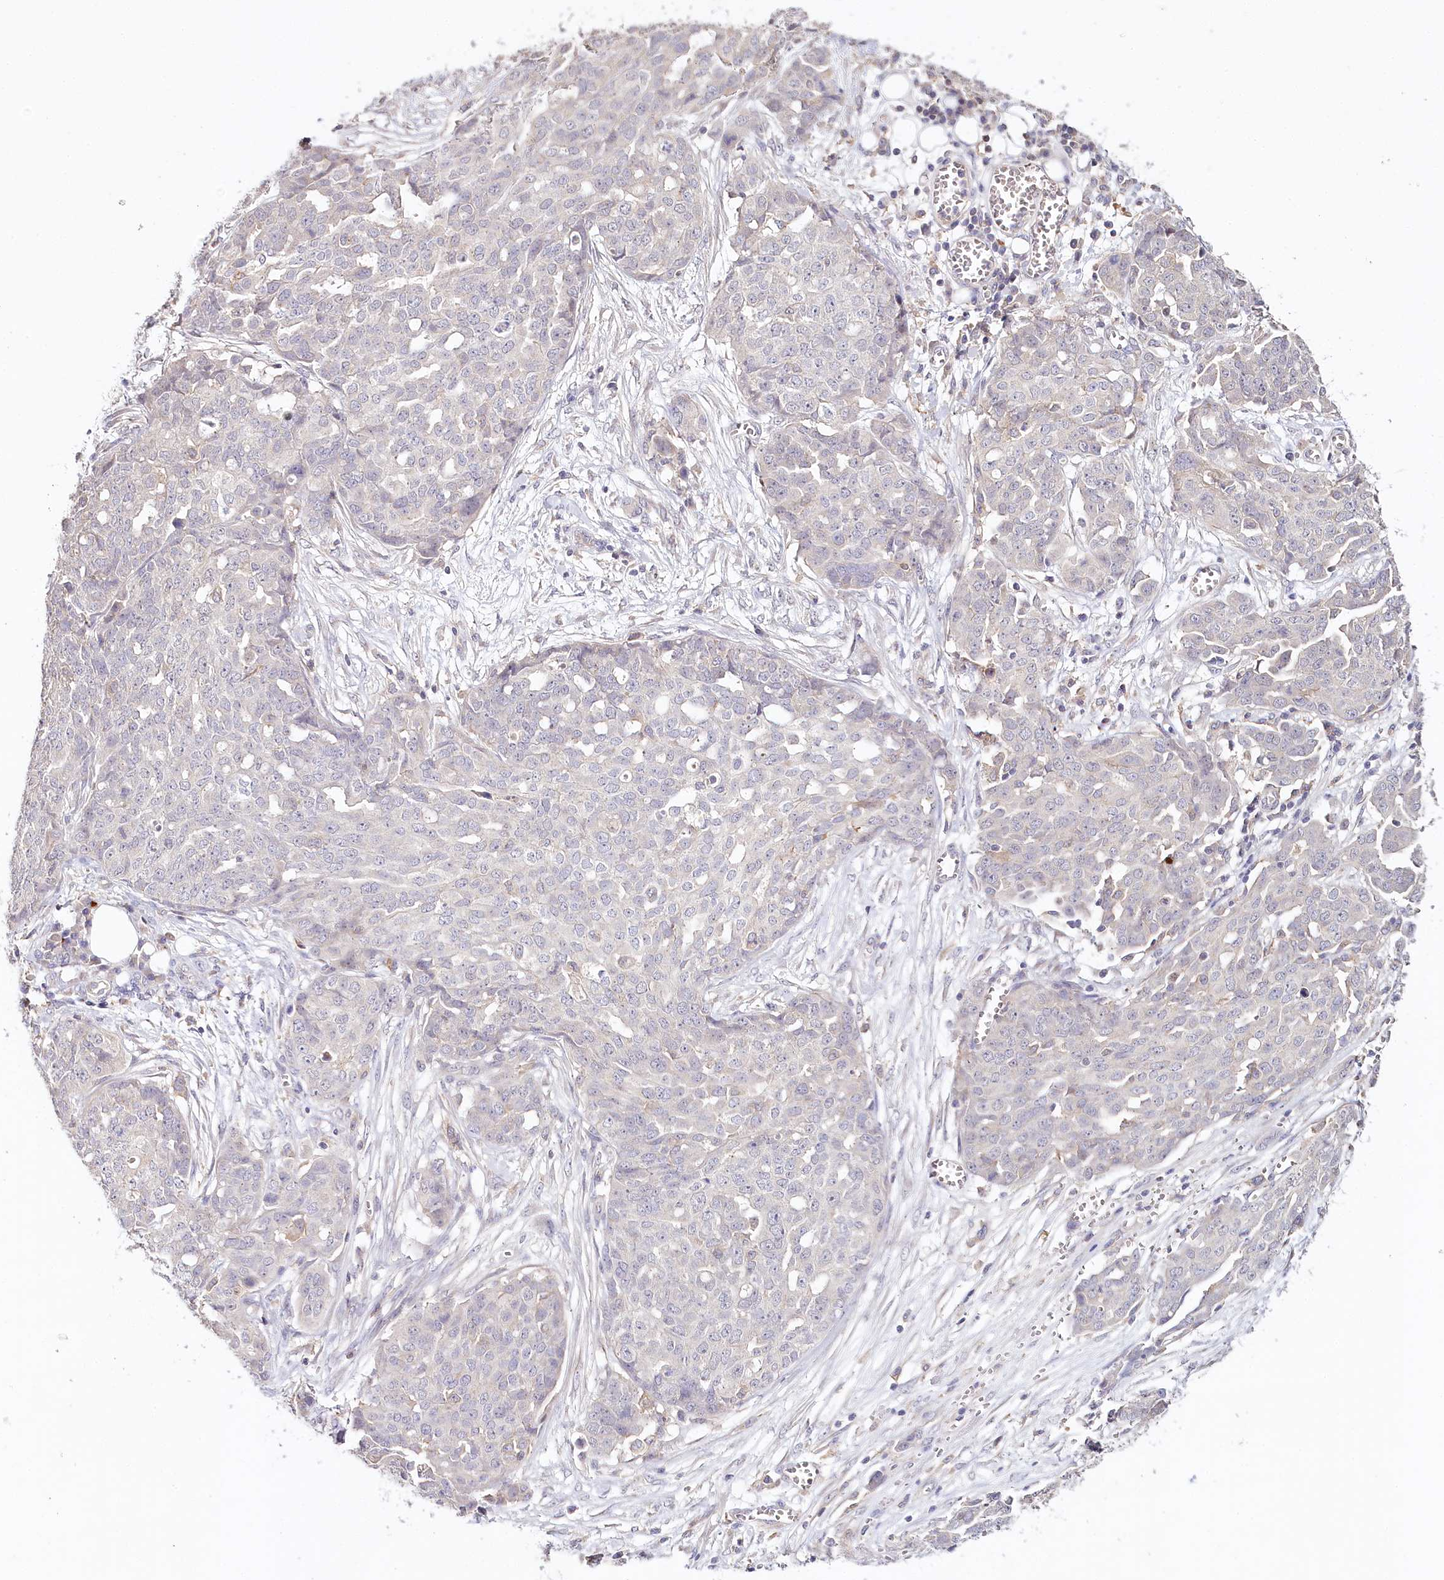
{"staining": {"intensity": "negative", "quantity": "none", "location": "none"}, "tissue": "ovarian cancer", "cell_type": "Tumor cells", "image_type": "cancer", "snomed": [{"axis": "morphology", "description": "Cystadenocarcinoma, serous, NOS"}, {"axis": "topography", "description": "Soft tissue"}, {"axis": "topography", "description": "Ovary"}], "caption": "Tumor cells are negative for brown protein staining in ovarian serous cystadenocarcinoma.", "gene": "DAPK1", "patient": {"sex": "female", "age": 57}}